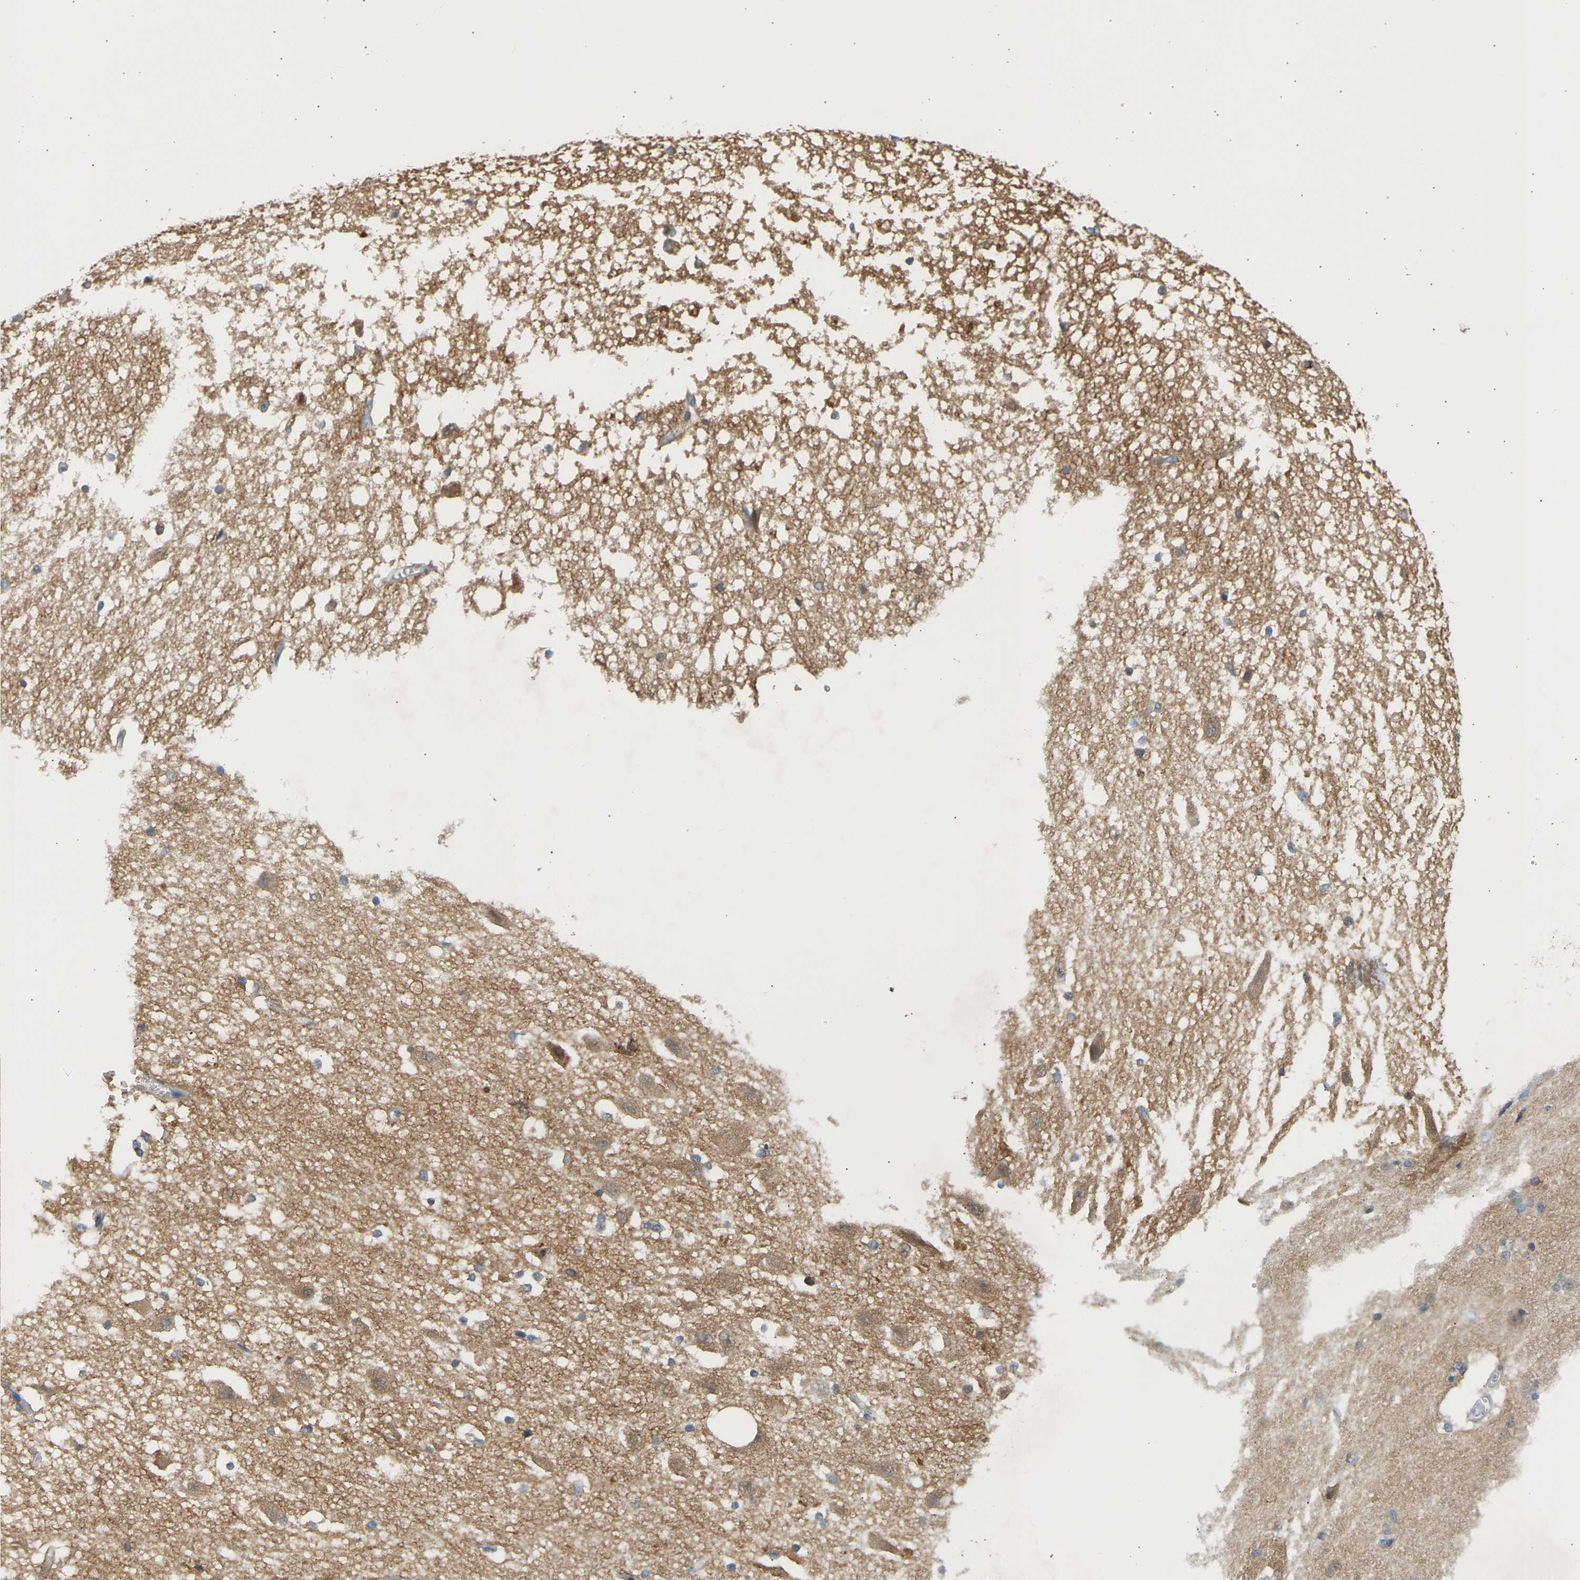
{"staining": {"intensity": "moderate", "quantity": "<25%", "location": "cytoplasmic/membranous"}, "tissue": "hippocampus", "cell_type": "Glial cells", "image_type": "normal", "snomed": [{"axis": "morphology", "description": "Normal tissue, NOS"}, {"axis": "topography", "description": "Hippocampus"}], "caption": "DAB (3,3'-diaminobenzidine) immunohistochemical staining of unremarkable hippocampus demonstrates moderate cytoplasmic/membranous protein expression in approximately <25% of glial cells. (DAB (3,3'-diaminobenzidine) = brown stain, brightfield microscopy at high magnification).", "gene": "FNBP1", "patient": {"sex": "female", "age": 19}}